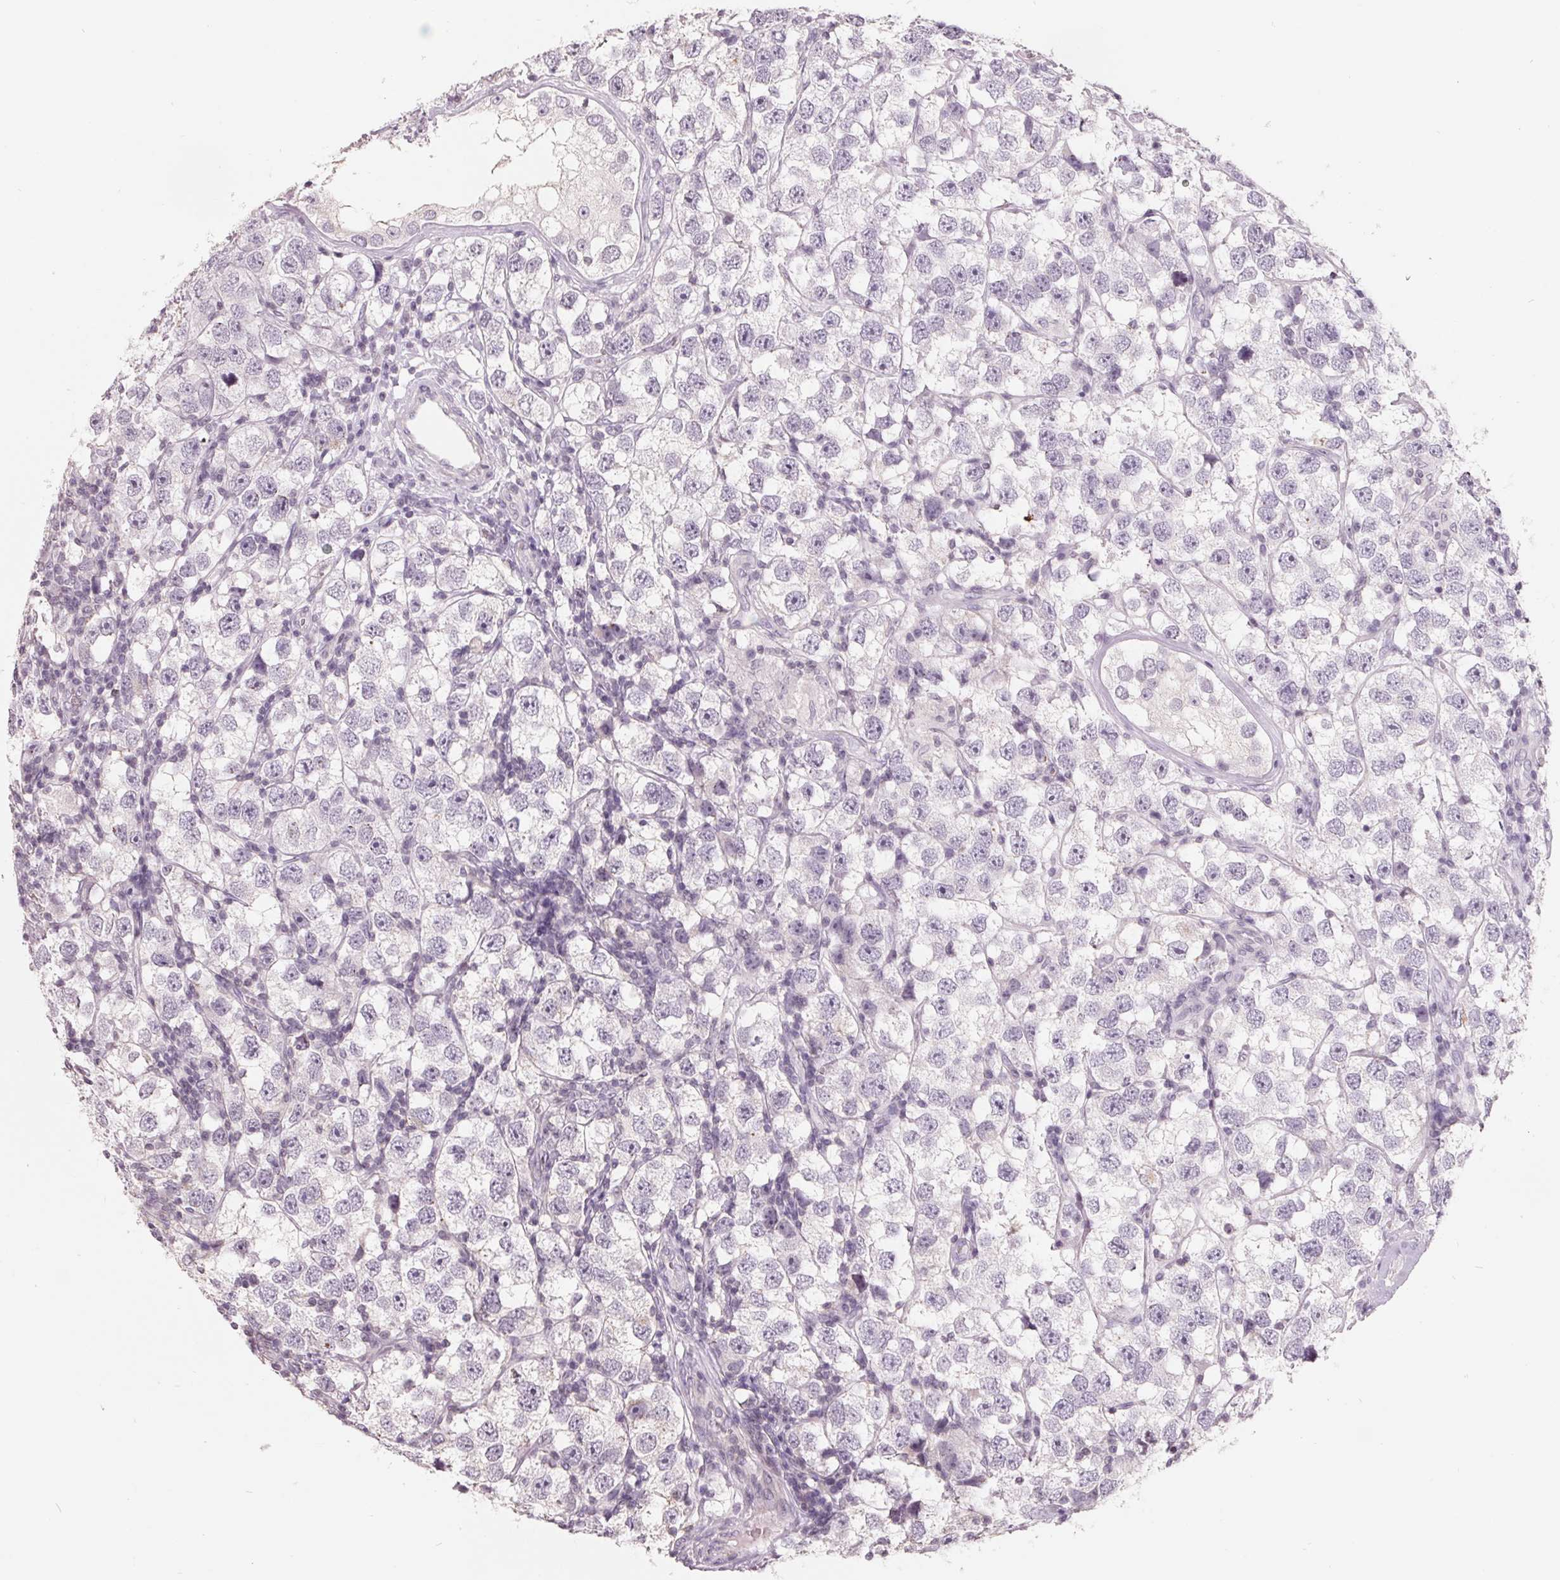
{"staining": {"intensity": "negative", "quantity": "none", "location": "none"}, "tissue": "testis cancer", "cell_type": "Tumor cells", "image_type": "cancer", "snomed": [{"axis": "morphology", "description": "Seminoma, NOS"}, {"axis": "topography", "description": "Testis"}], "caption": "An immunohistochemistry photomicrograph of testis cancer is shown. There is no staining in tumor cells of testis cancer.", "gene": "FTCD", "patient": {"sex": "male", "age": 26}}